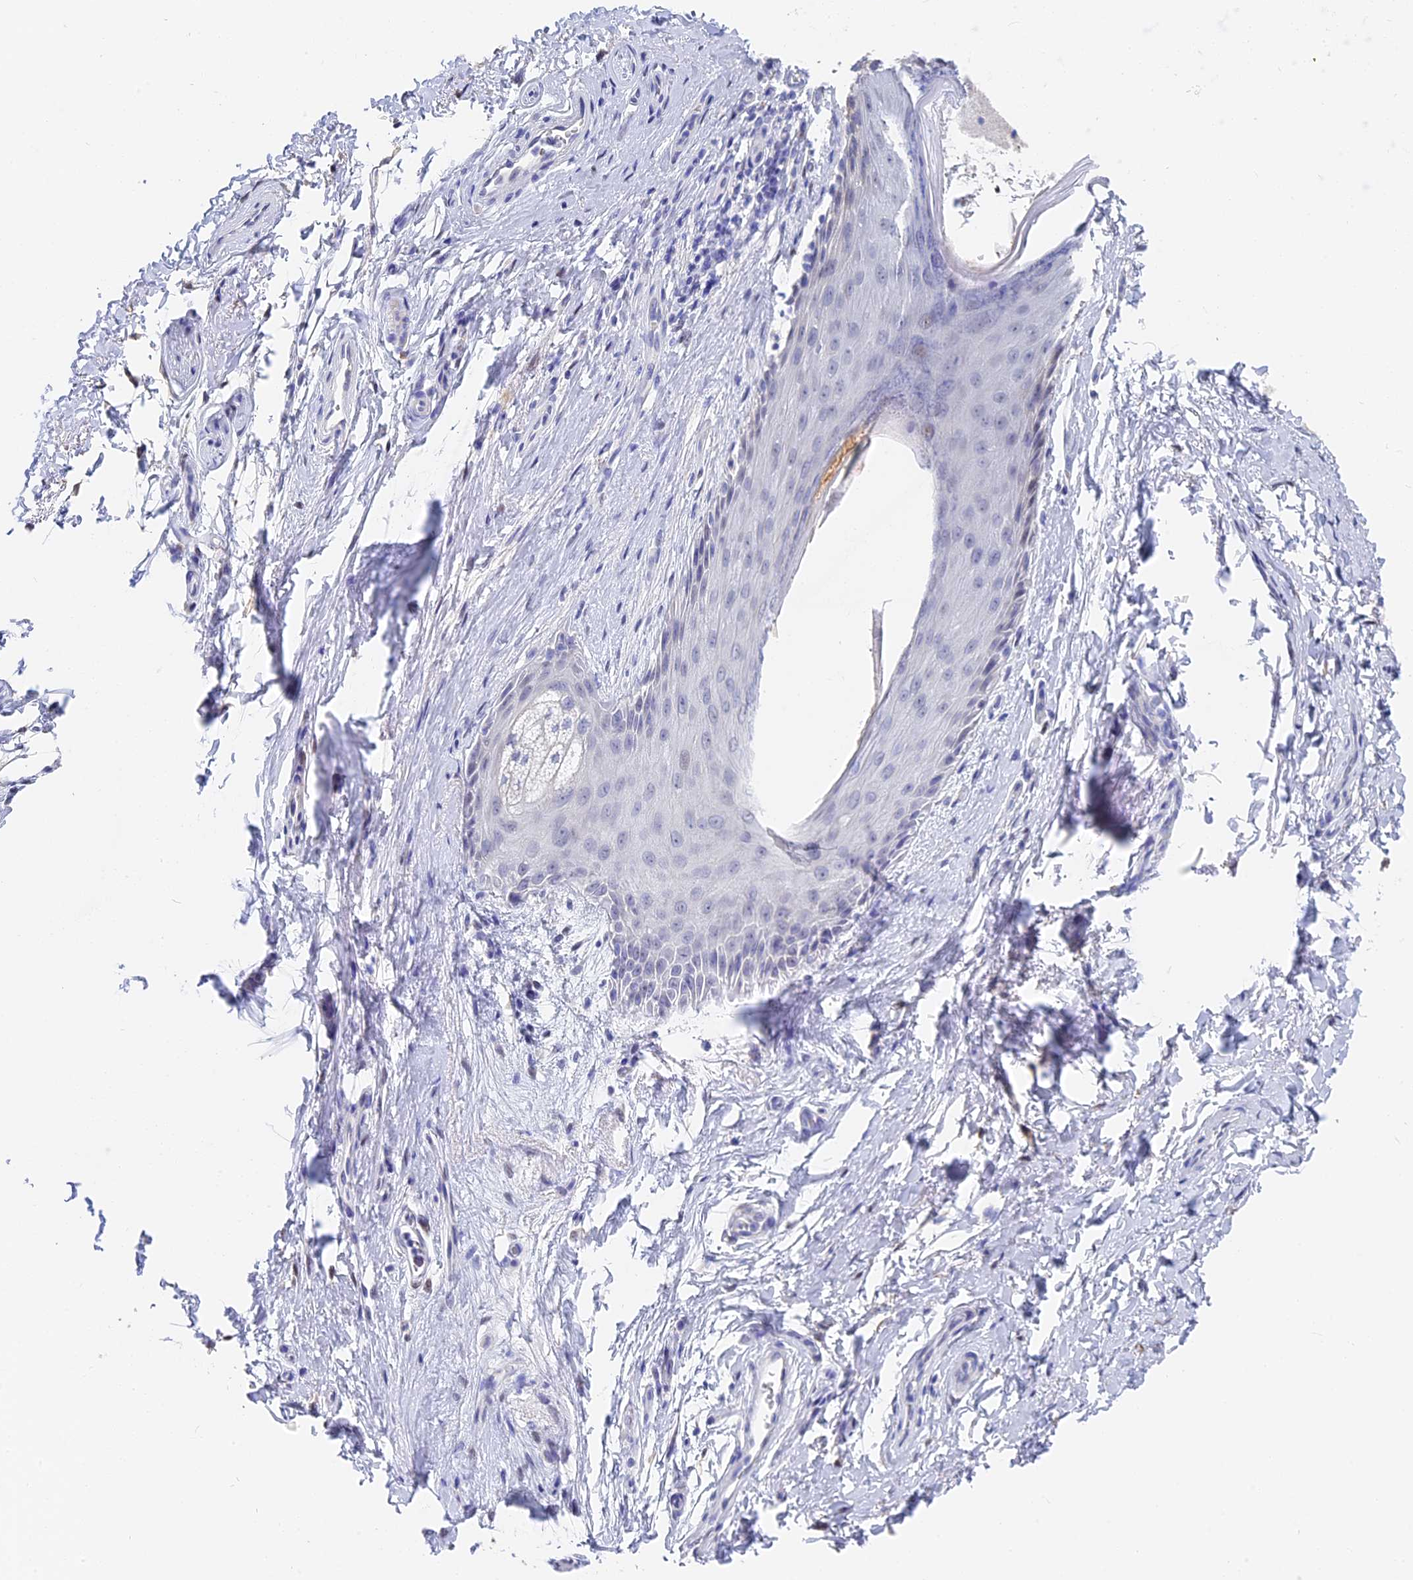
{"staining": {"intensity": "negative", "quantity": "none", "location": "none"}, "tissue": "skin", "cell_type": "Epidermal cells", "image_type": "normal", "snomed": [{"axis": "morphology", "description": "Normal tissue, NOS"}, {"axis": "topography", "description": "Anal"}], "caption": "Epidermal cells are negative for protein expression in unremarkable human skin. (Immunohistochemistry (ihc), brightfield microscopy, high magnification).", "gene": "VPS33B", "patient": {"sex": "male", "age": 44}}